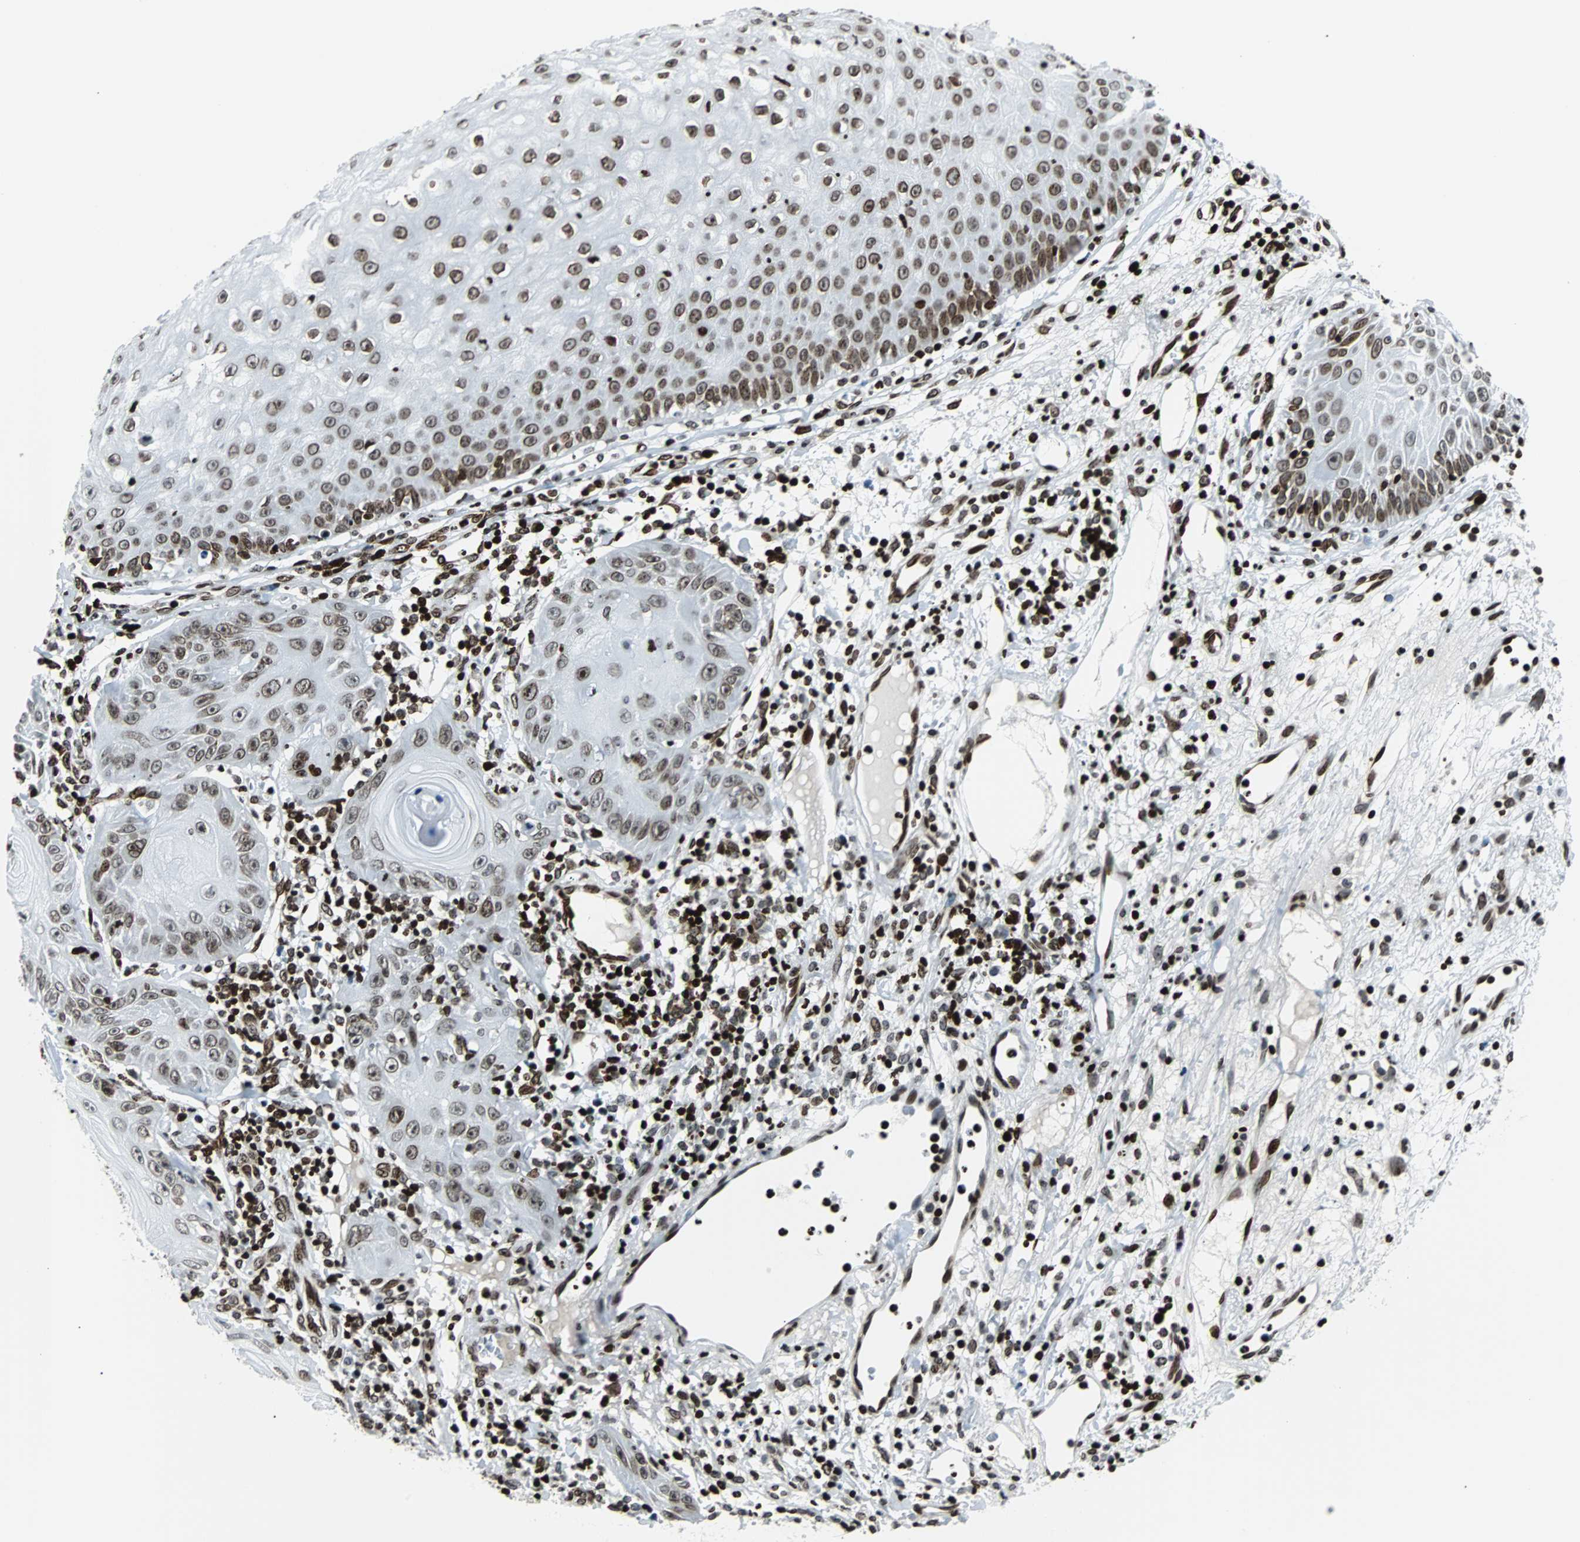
{"staining": {"intensity": "moderate", "quantity": "25%-75%", "location": "nuclear"}, "tissue": "skin cancer", "cell_type": "Tumor cells", "image_type": "cancer", "snomed": [{"axis": "morphology", "description": "Squamous cell carcinoma, NOS"}, {"axis": "topography", "description": "Skin"}], "caption": "Skin cancer (squamous cell carcinoma) was stained to show a protein in brown. There is medium levels of moderate nuclear positivity in approximately 25%-75% of tumor cells. (DAB (3,3'-diaminobenzidine) = brown stain, brightfield microscopy at high magnification).", "gene": "ZNF131", "patient": {"sex": "female", "age": 78}}